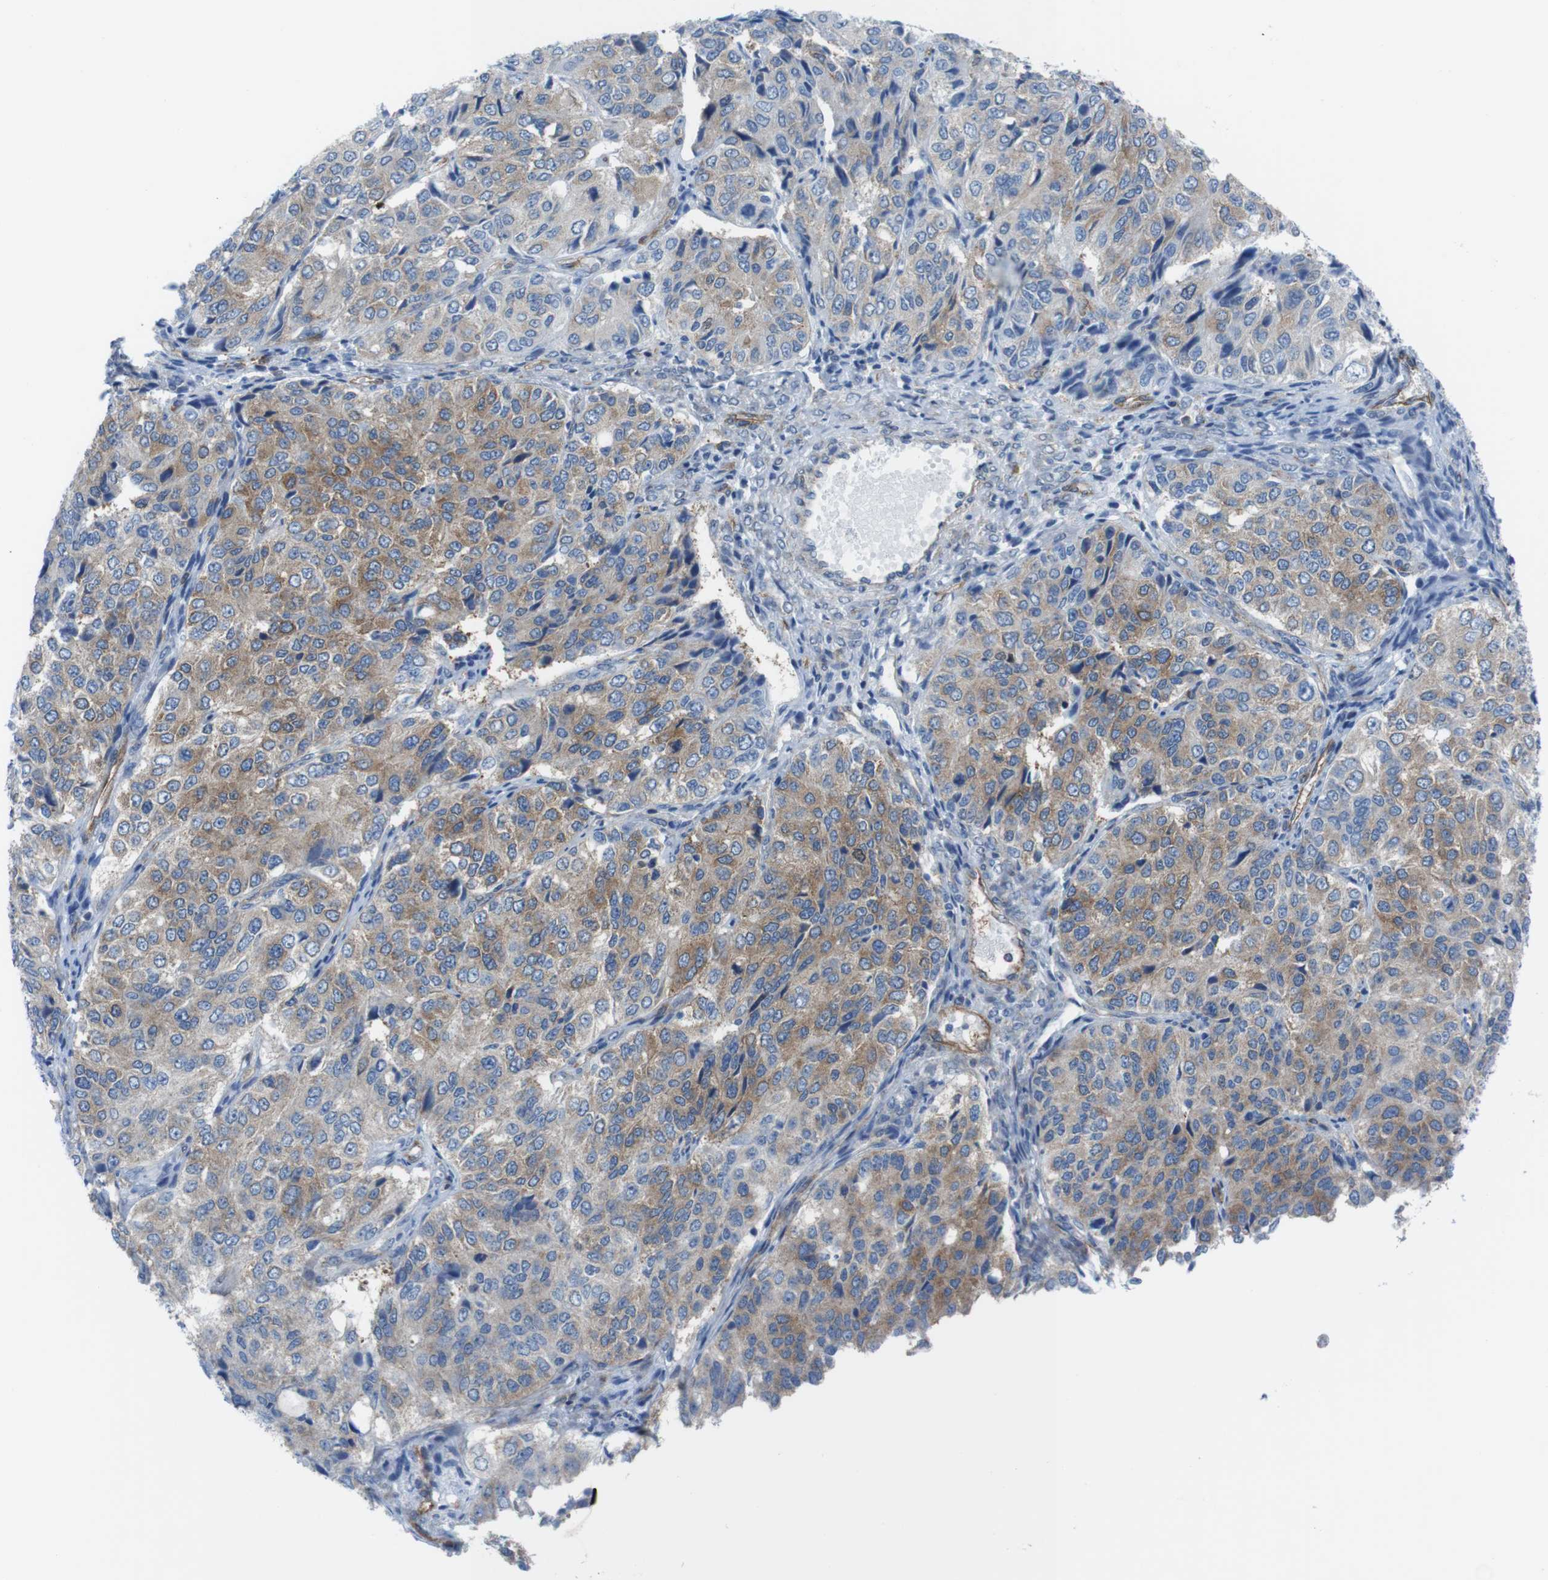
{"staining": {"intensity": "moderate", "quantity": ">75%", "location": "cytoplasmic/membranous"}, "tissue": "ovarian cancer", "cell_type": "Tumor cells", "image_type": "cancer", "snomed": [{"axis": "morphology", "description": "Carcinoma, endometroid"}, {"axis": "topography", "description": "Ovary"}], "caption": "The image exhibits immunohistochemical staining of ovarian cancer. There is moderate cytoplasmic/membranous expression is appreciated in approximately >75% of tumor cells. (IHC, brightfield microscopy, high magnification).", "gene": "DIAPH2", "patient": {"sex": "female", "age": 51}}